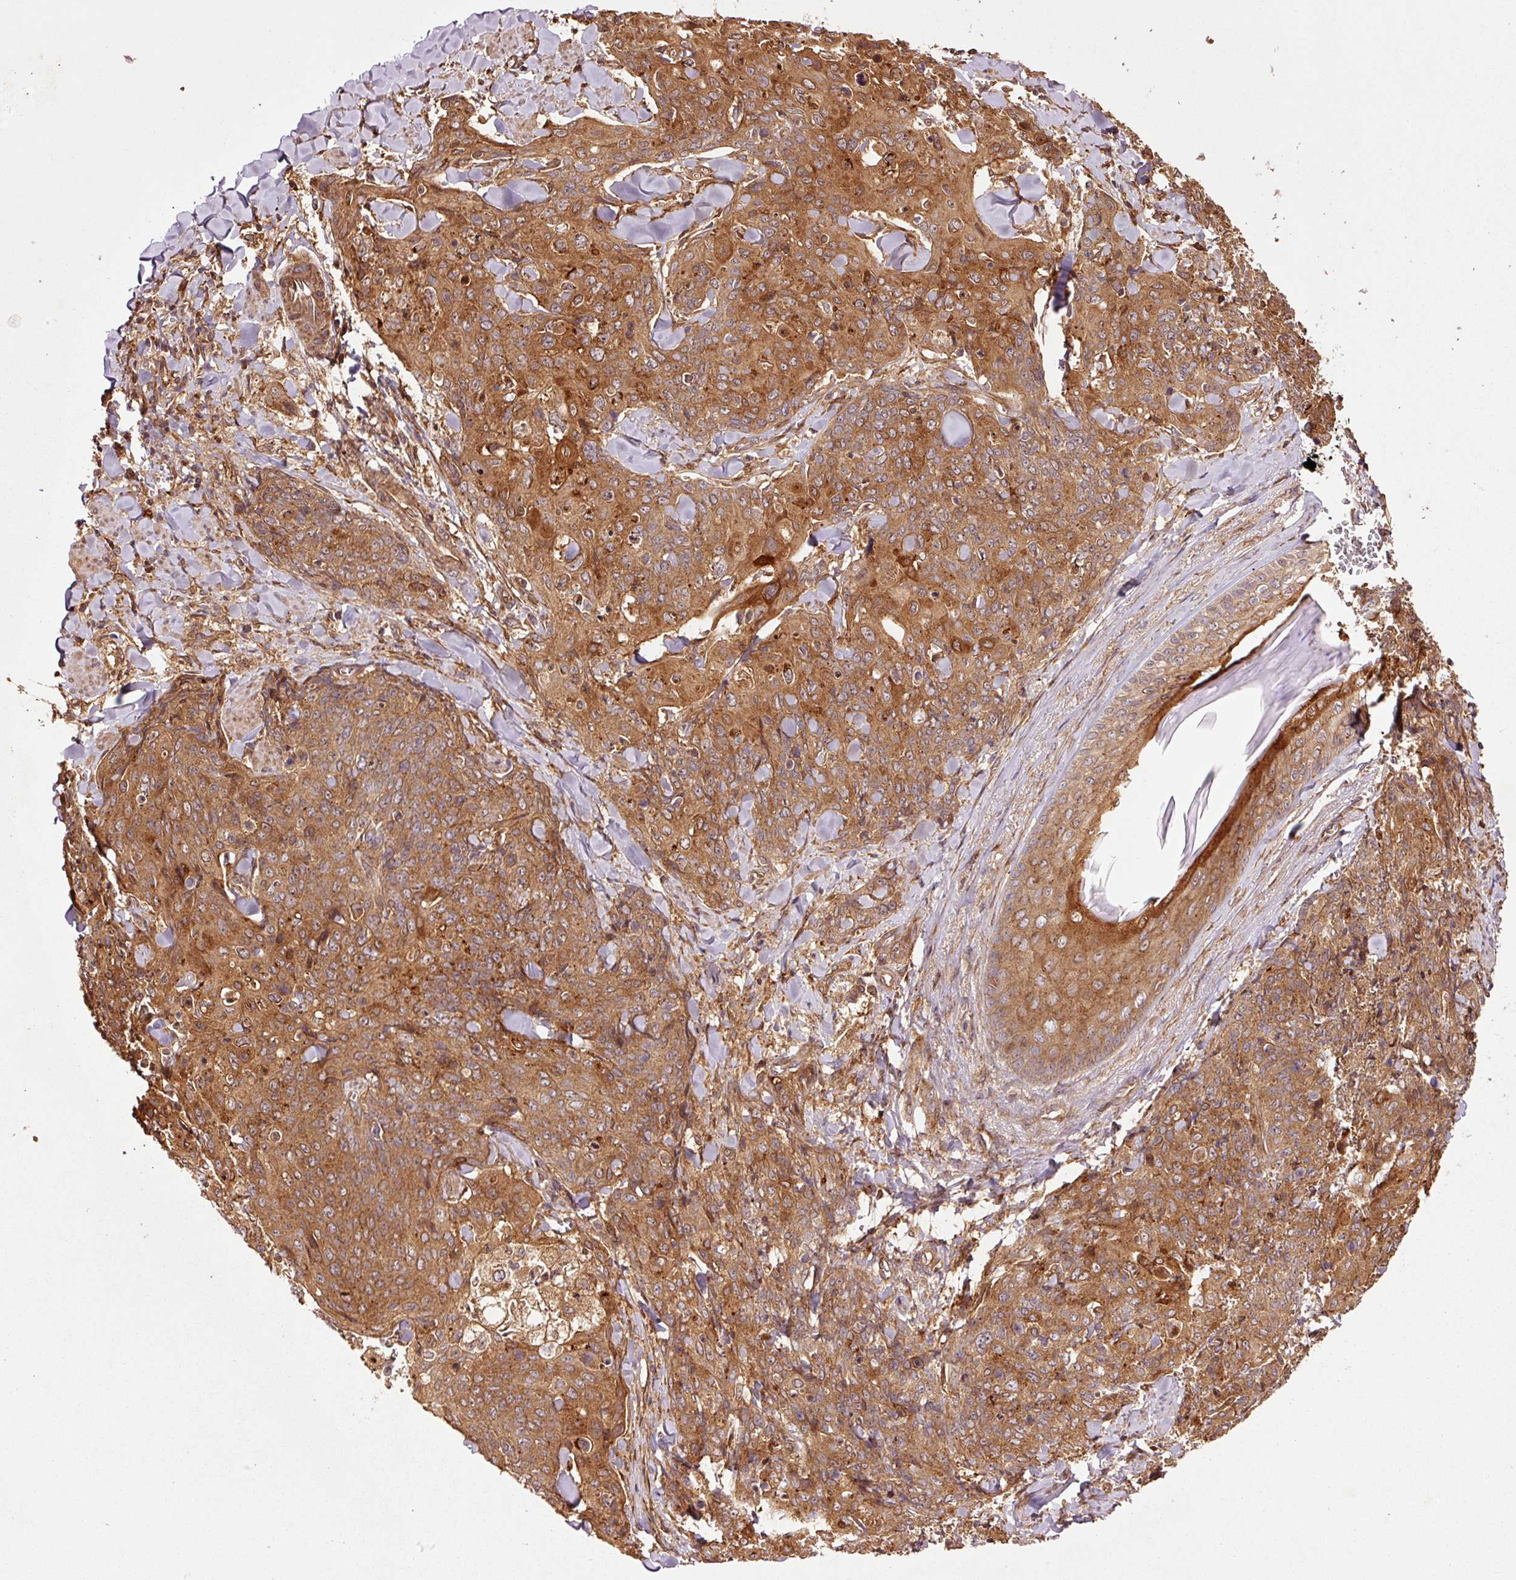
{"staining": {"intensity": "strong", "quantity": ">75%", "location": "cytoplasmic/membranous,nuclear"}, "tissue": "skin cancer", "cell_type": "Tumor cells", "image_type": "cancer", "snomed": [{"axis": "morphology", "description": "Squamous cell carcinoma, NOS"}, {"axis": "topography", "description": "Skin"}, {"axis": "topography", "description": "Vulva"}], "caption": "Tumor cells demonstrate high levels of strong cytoplasmic/membranous and nuclear positivity in approximately >75% of cells in human skin squamous cell carcinoma.", "gene": "OXER1", "patient": {"sex": "female", "age": 85}}